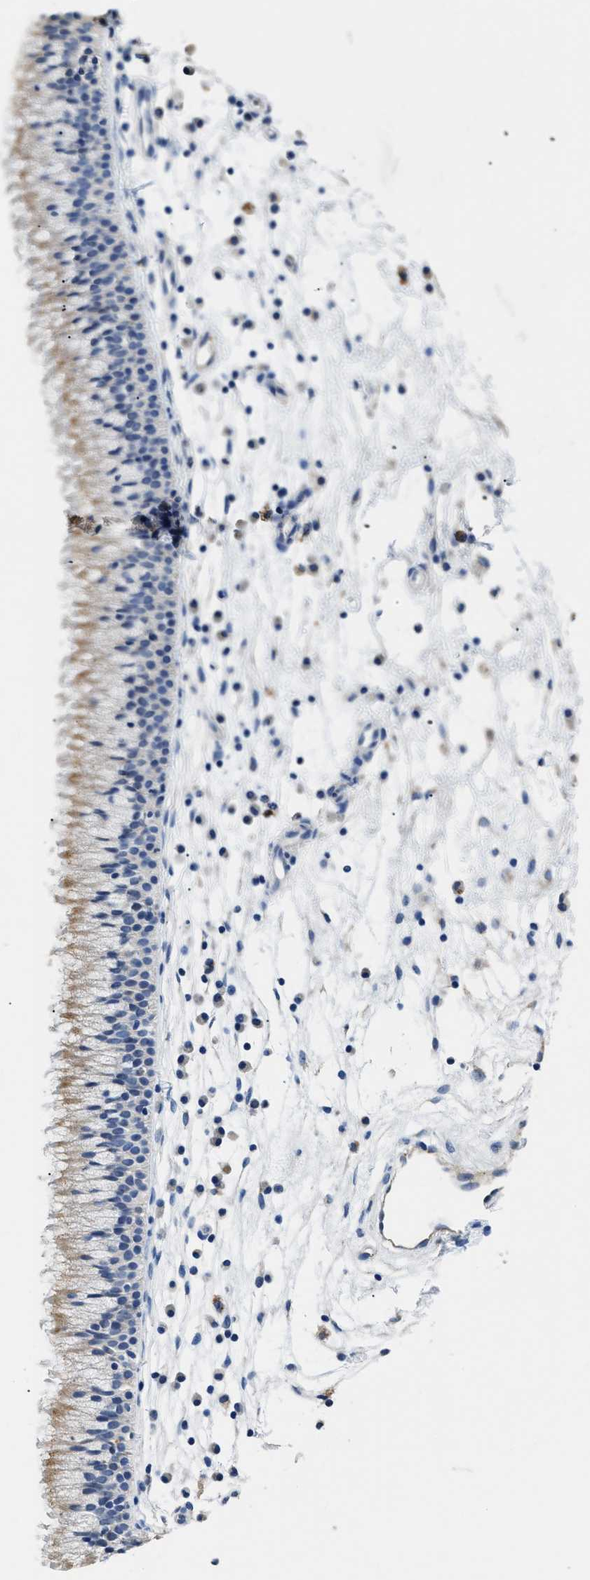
{"staining": {"intensity": "weak", "quantity": "25%-75%", "location": "cytoplasmic/membranous"}, "tissue": "nasopharynx", "cell_type": "Respiratory epithelial cells", "image_type": "normal", "snomed": [{"axis": "morphology", "description": "Normal tissue, NOS"}, {"axis": "topography", "description": "Nasopharynx"}], "caption": "Immunohistochemistry of benign nasopharynx exhibits low levels of weak cytoplasmic/membranous expression in about 25%-75% of respiratory epithelial cells. The protein is shown in brown color, while the nuclei are stained blue.", "gene": "APOBEC2", "patient": {"sex": "male", "age": 21}}